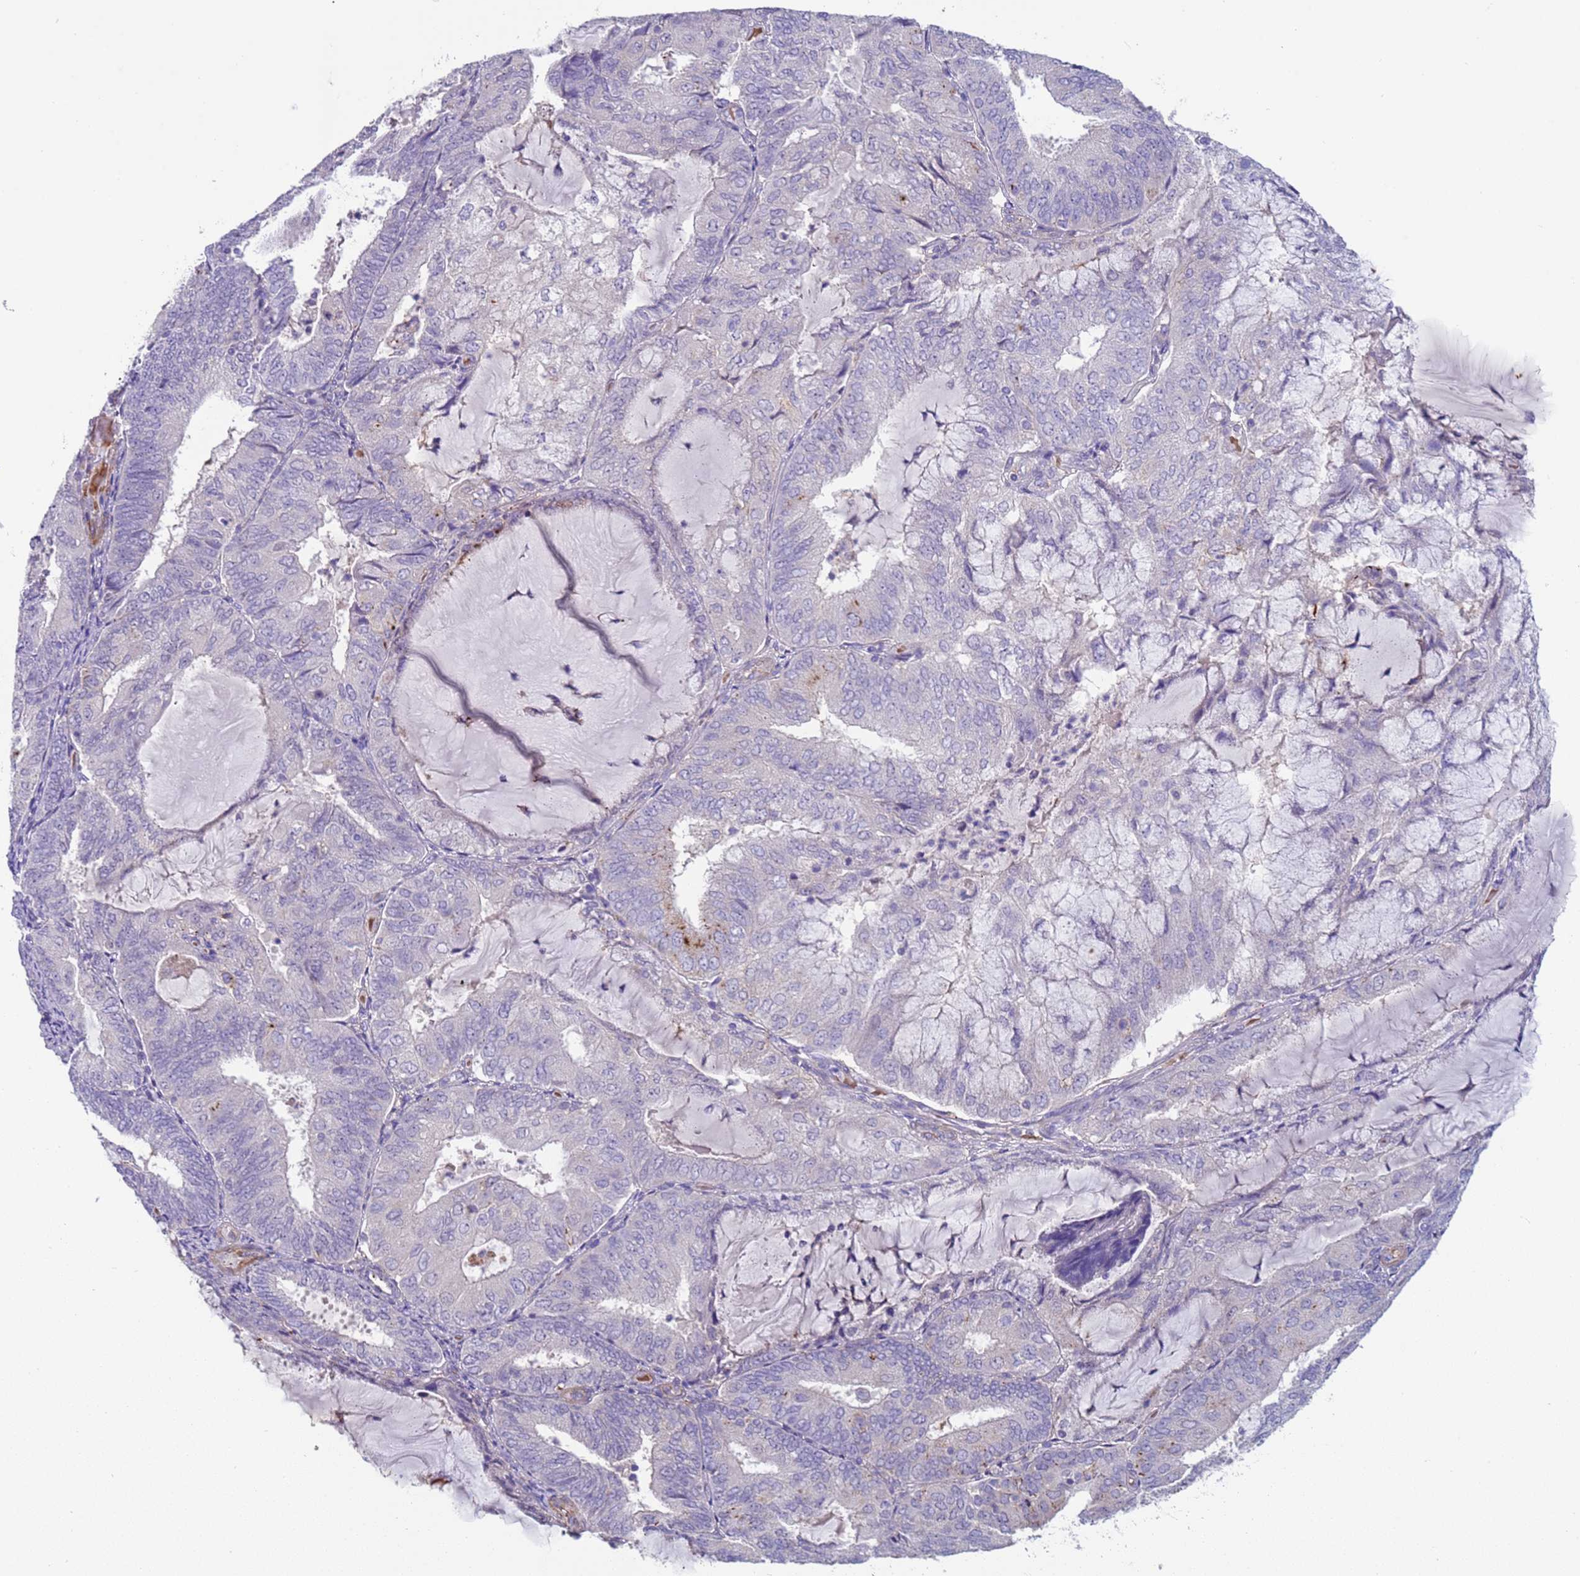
{"staining": {"intensity": "negative", "quantity": "none", "location": "none"}, "tissue": "endometrial cancer", "cell_type": "Tumor cells", "image_type": "cancer", "snomed": [{"axis": "morphology", "description": "Adenocarcinoma, NOS"}, {"axis": "topography", "description": "Endometrium"}], "caption": "This is a micrograph of immunohistochemistry (IHC) staining of adenocarcinoma (endometrial), which shows no staining in tumor cells.", "gene": "KBTBD3", "patient": {"sex": "female", "age": 81}}